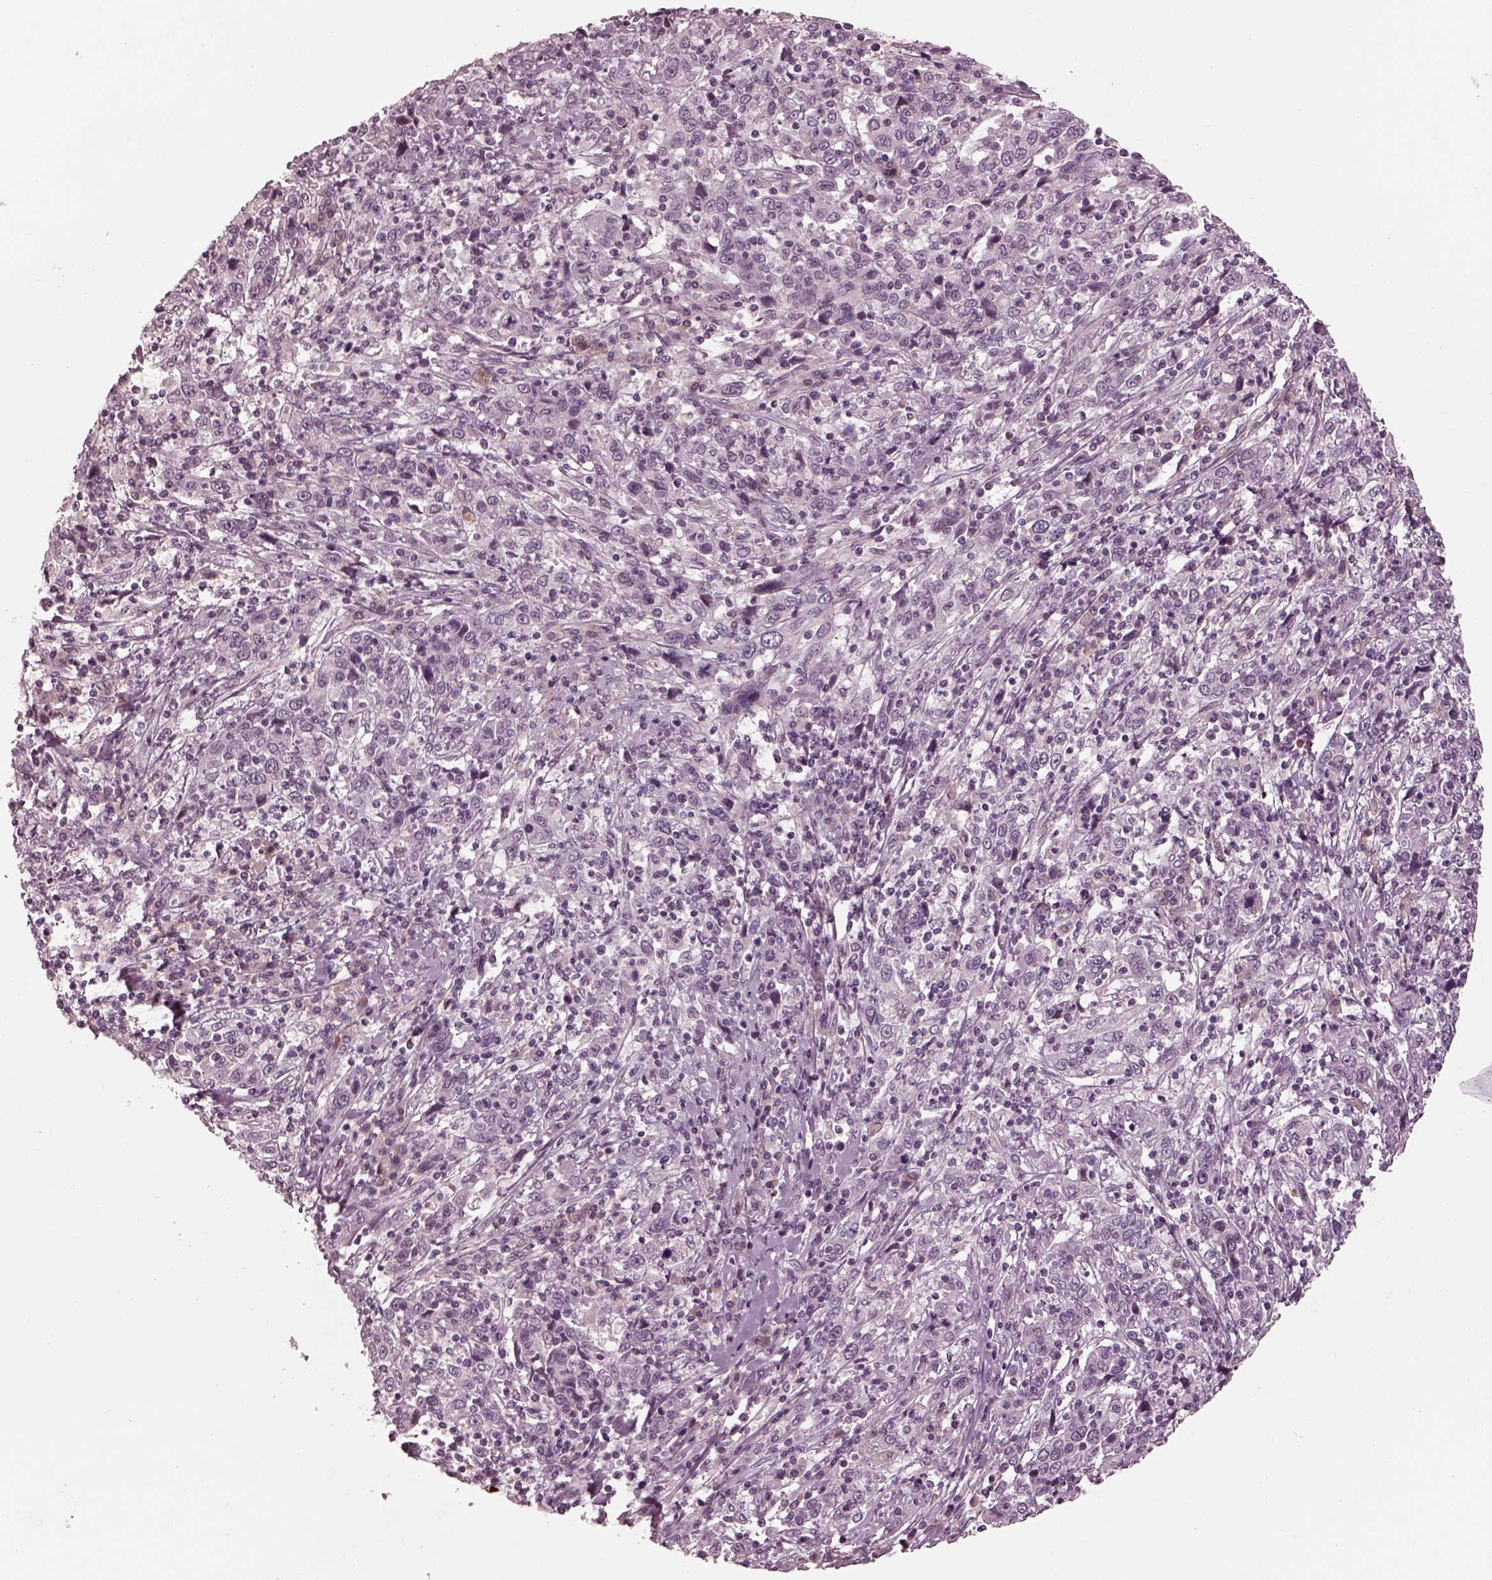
{"staining": {"intensity": "negative", "quantity": "none", "location": "none"}, "tissue": "cervical cancer", "cell_type": "Tumor cells", "image_type": "cancer", "snomed": [{"axis": "morphology", "description": "Squamous cell carcinoma, NOS"}, {"axis": "topography", "description": "Cervix"}], "caption": "This photomicrograph is of cervical squamous cell carcinoma stained with IHC to label a protein in brown with the nuclei are counter-stained blue. There is no staining in tumor cells.", "gene": "KCNA2", "patient": {"sex": "female", "age": 46}}